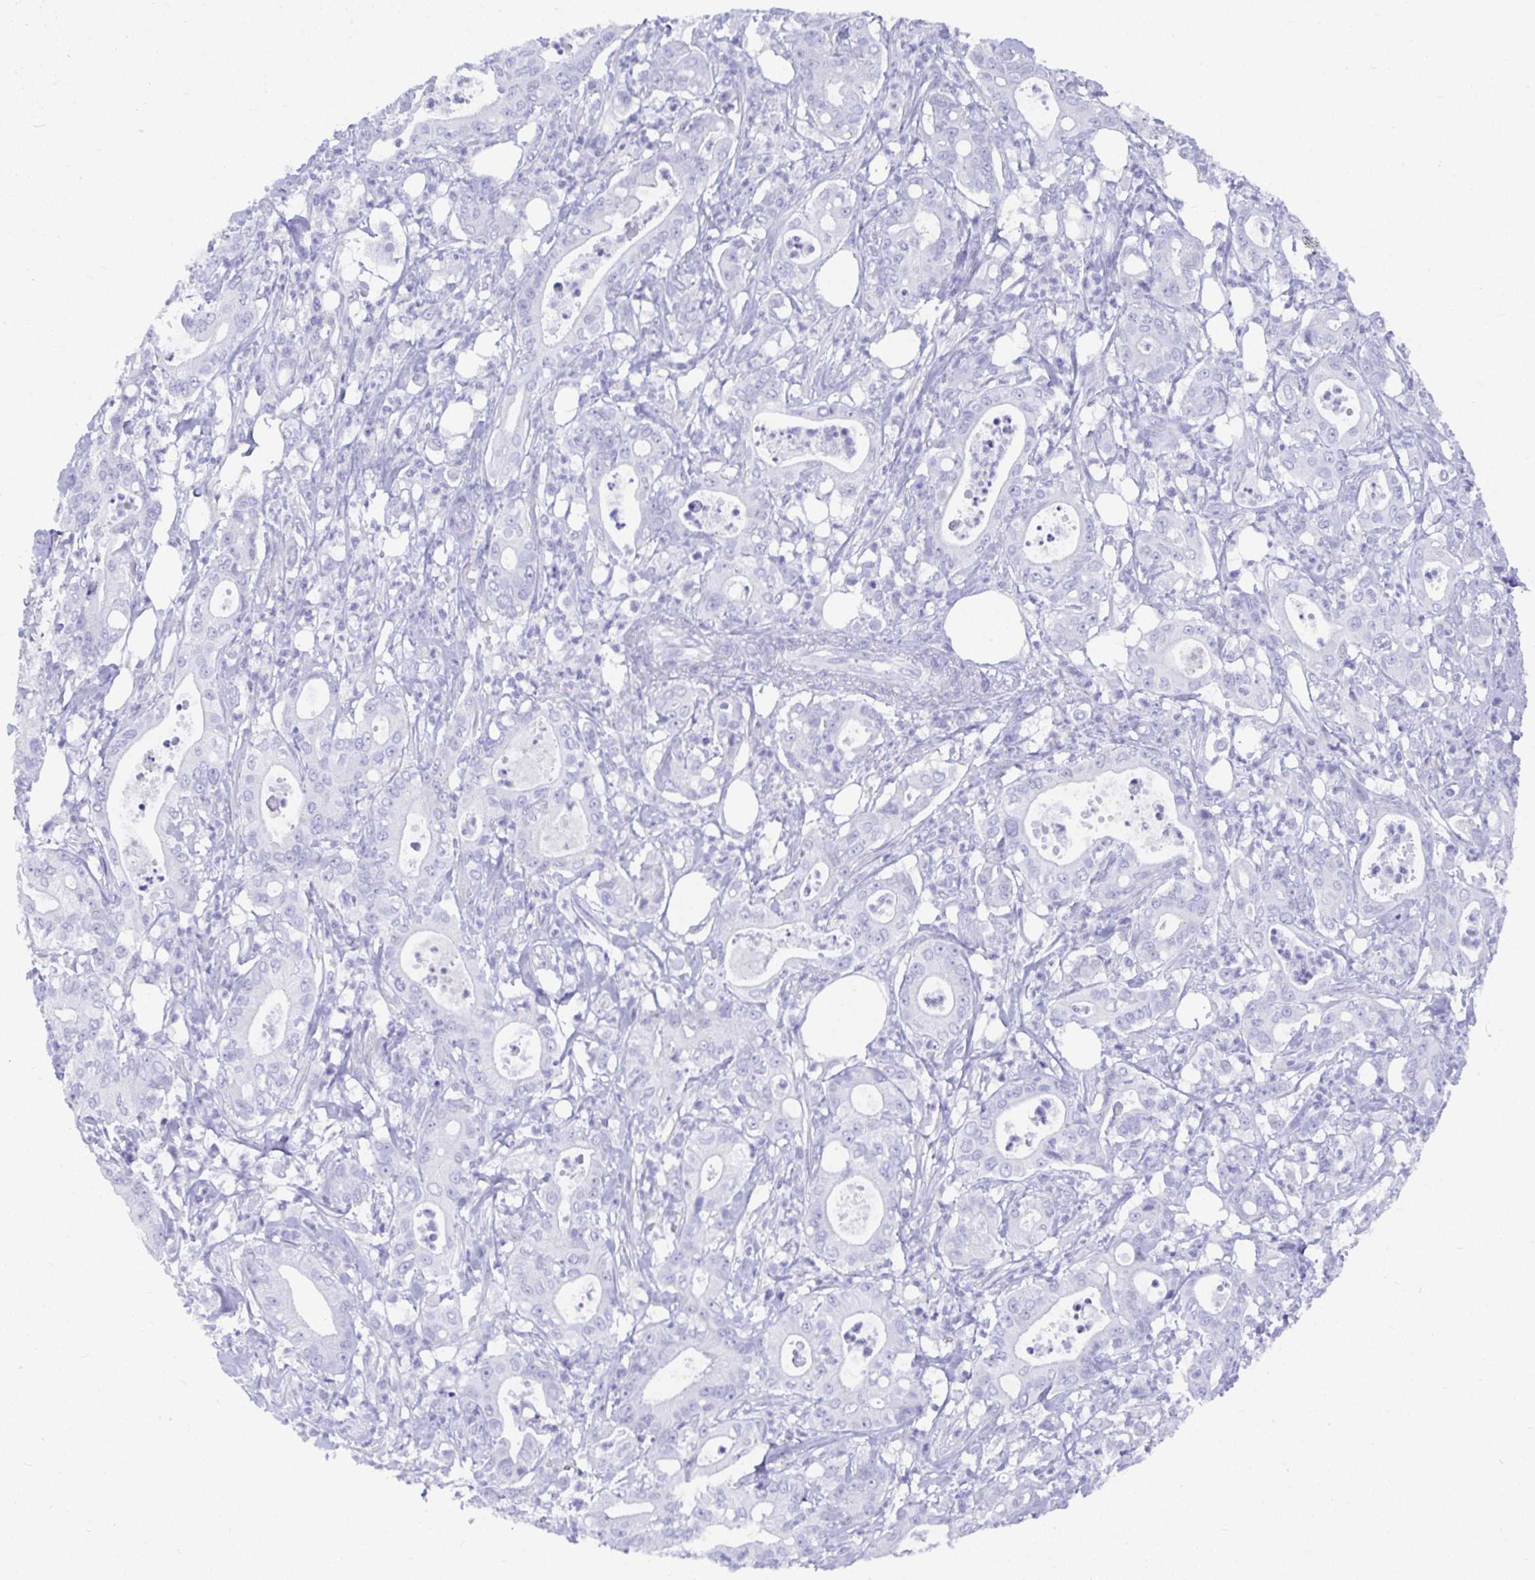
{"staining": {"intensity": "negative", "quantity": "none", "location": "none"}, "tissue": "pancreatic cancer", "cell_type": "Tumor cells", "image_type": "cancer", "snomed": [{"axis": "morphology", "description": "Adenocarcinoma, NOS"}, {"axis": "topography", "description": "Pancreas"}], "caption": "Pancreatic cancer (adenocarcinoma) stained for a protein using IHC displays no expression tumor cells.", "gene": "TMEM241", "patient": {"sex": "male", "age": 71}}